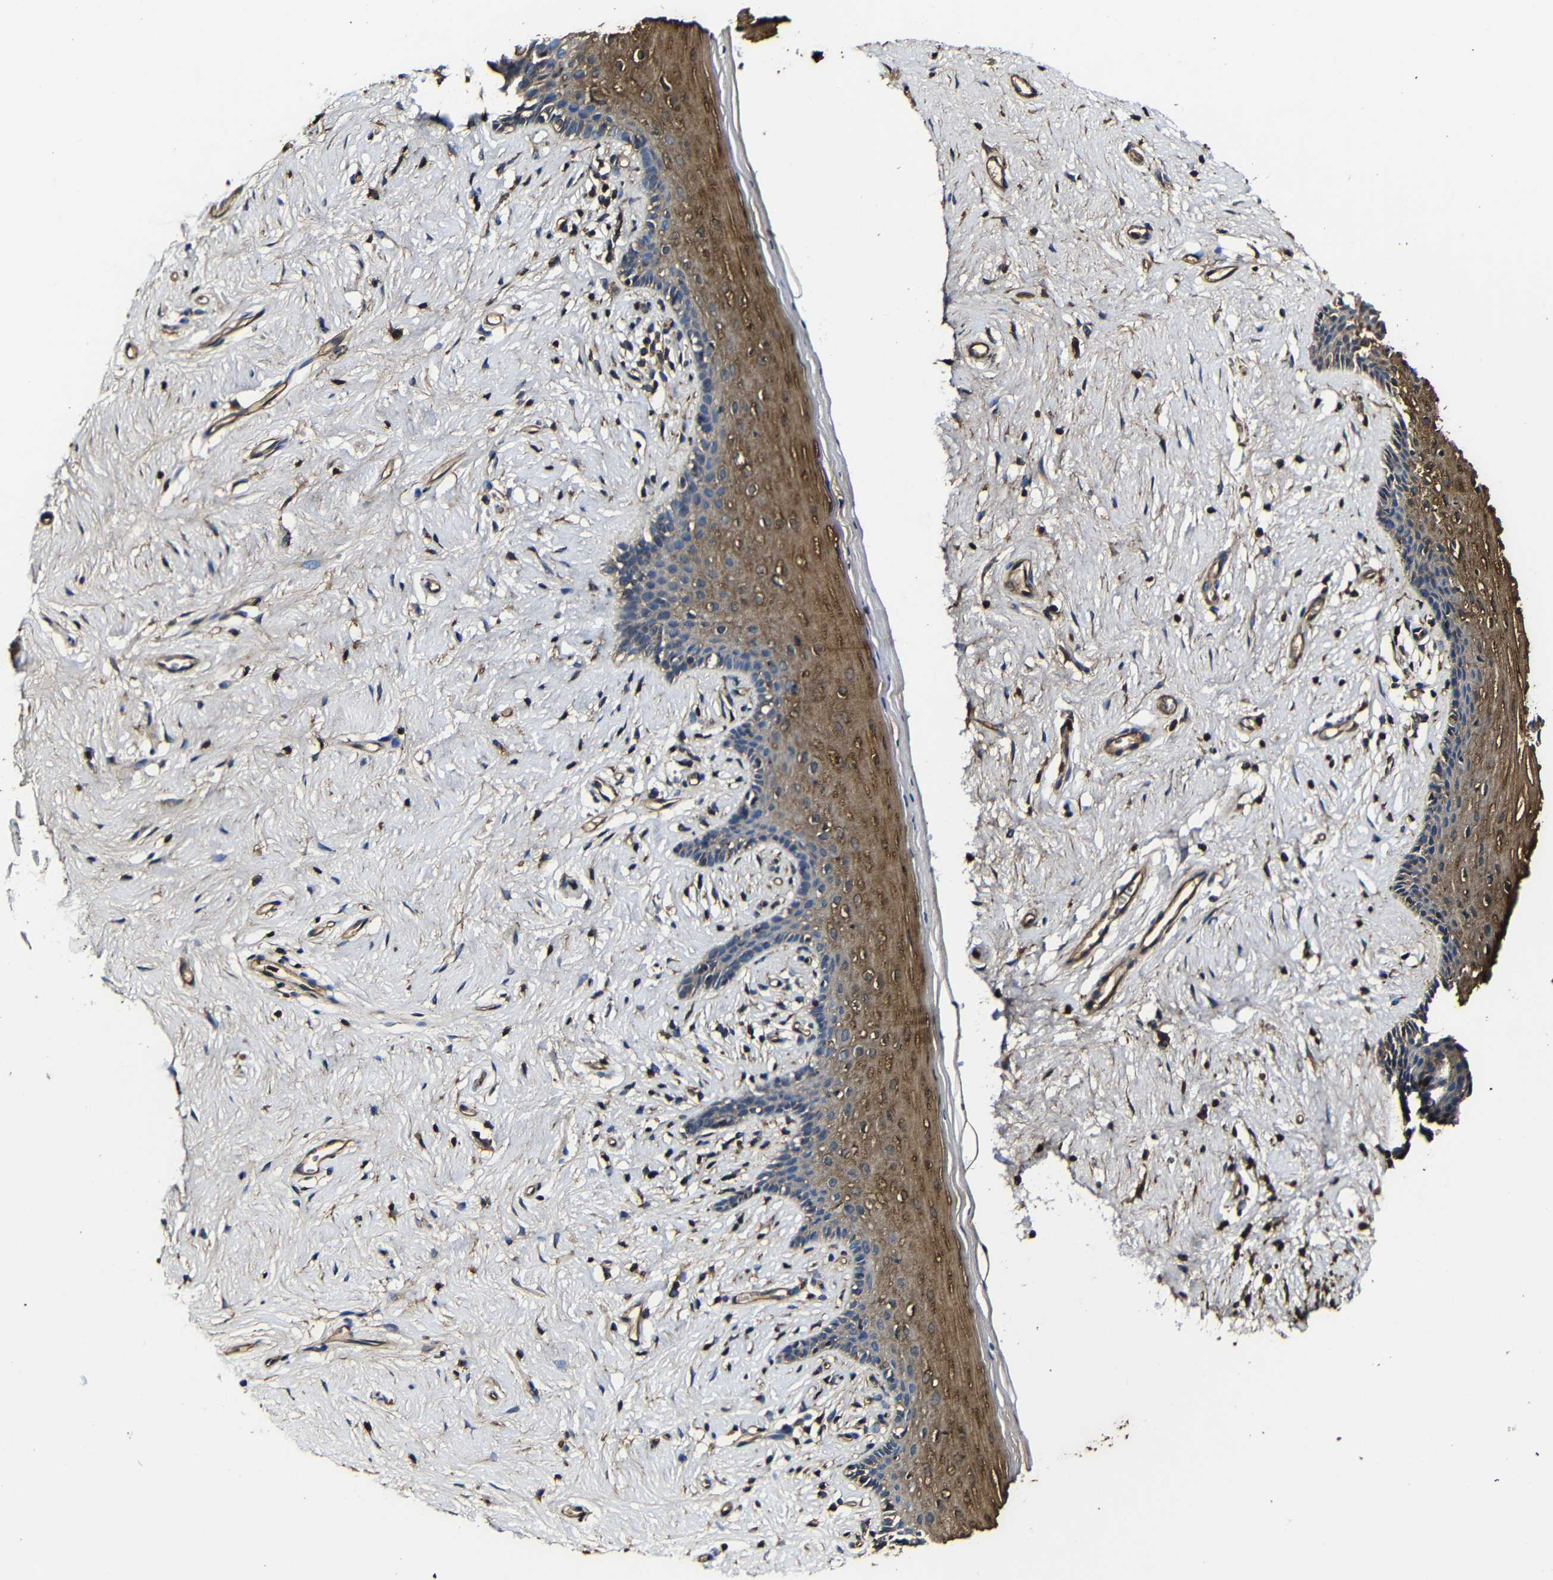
{"staining": {"intensity": "moderate", "quantity": "25%-75%", "location": "cytoplasmic/membranous"}, "tissue": "vagina", "cell_type": "Squamous epithelial cells", "image_type": "normal", "snomed": [{"axis": "morphology", "description": "Normal tissue, NOS"}, {"axis": "topography", "description": "Vagina"}], "caption": "A brown stain labels moderate cytoplasmic/membranous staining of a protein in squamous epithelial cells of normal human vagina. (DAB IHC, brown staining for protein, blue staining for nuclei).", "gene": "MSN", "patient": {"sex": "female", "age": 44}}